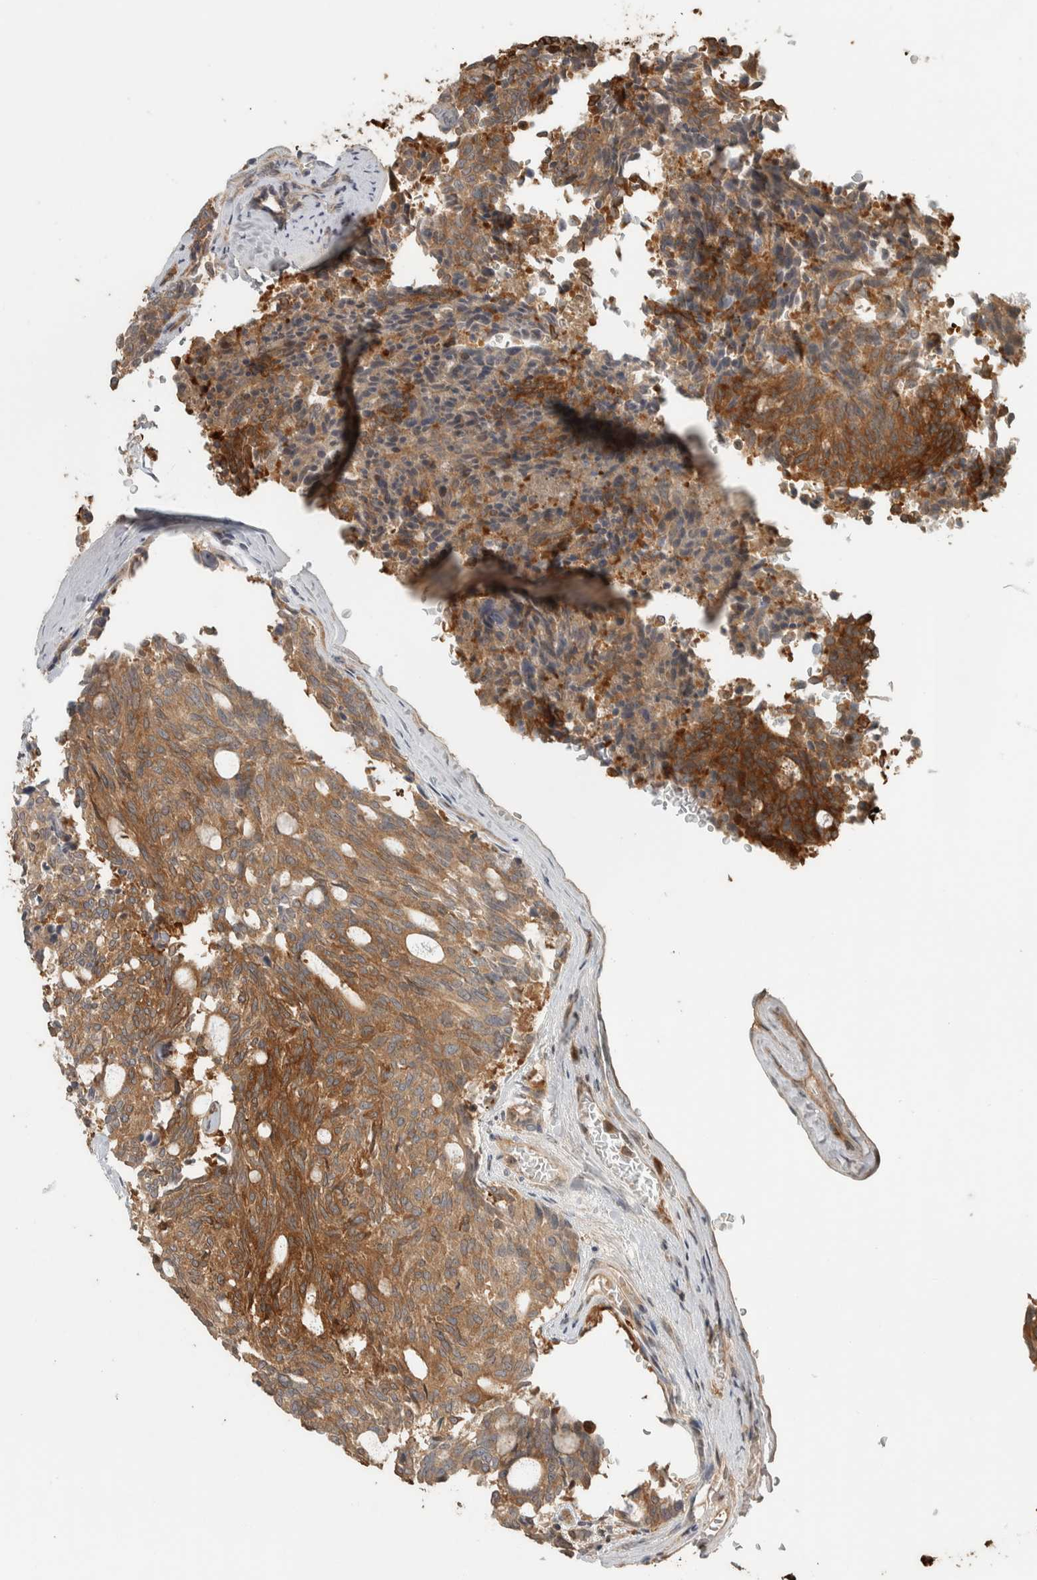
{"staining": {"intensity": "moderate", "quantity": ">75%", "location": "cytoplasmic/membranous"}, "tissue": "carcinoid", "cell_type": "Tumor cells", "image_type": "cancer", "snomed": [{"axis": "morphology", "description": "Carcinoid, malignant, NOS"}, {"axis": "topography", "description": "Pancreas"}], "caption": "This photomicrograph demonstrates immunohistochemistry (IHC) staining of carcinoid, with medium moderate cytoplasmic/membranous staining in about >75% of tumor cells.", "gene": "CNTROB", "patient": {"sex": "female", "age": 54}}